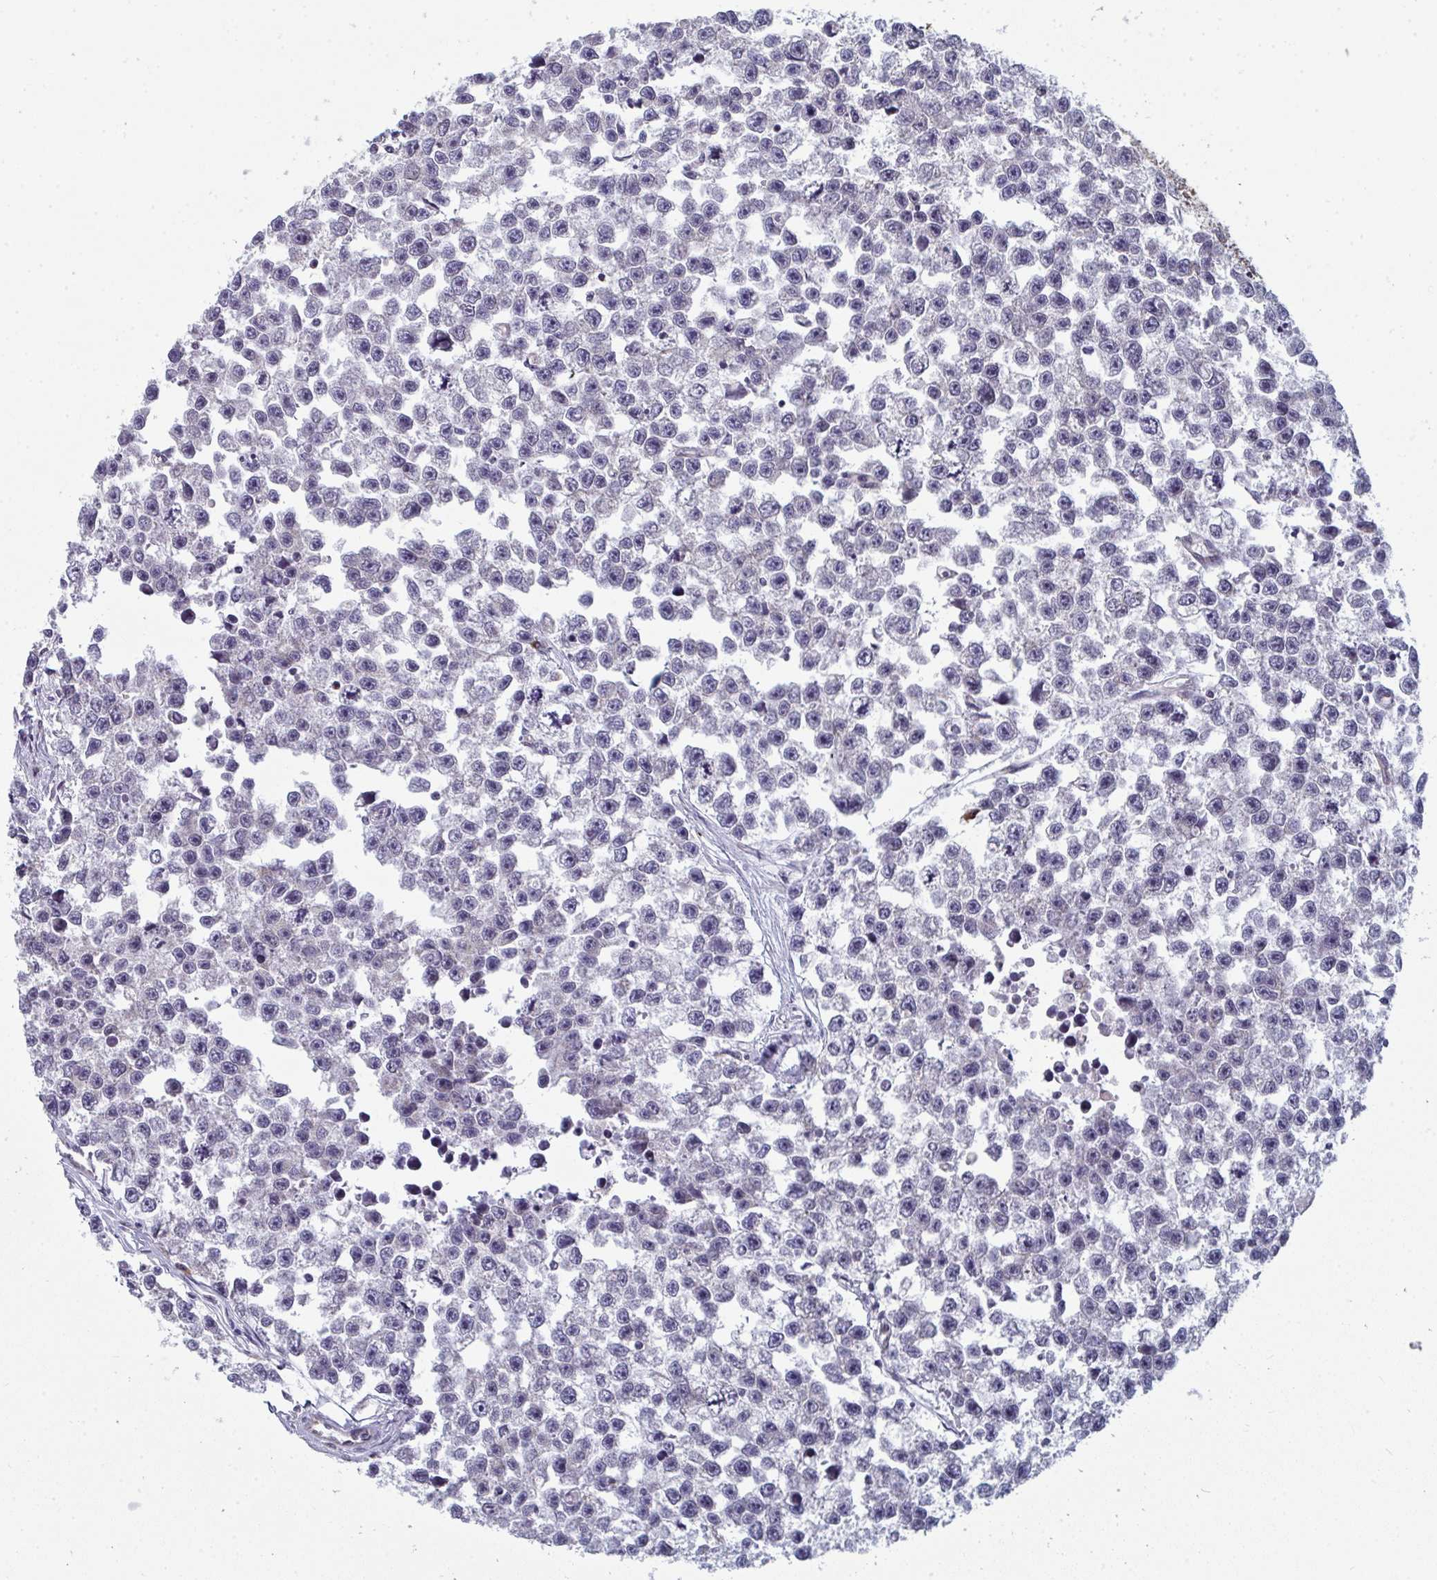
{"staining": {"intensity": "negative", "quantity": "none", "location": "none"}, "tissue": "testis cancer", "cell_type": "Tumor cells", "image_type": "cancer", "snomed": [{"axis": "morphology", "description": "Seminoma, NOS"}, {"axis": "topography", "description": "Testis"}], "caption": "The IHC image has no significant expression in tumor cells of seminoma (testis) tissue. (DAB immunohistochemistry (IHC), high magnification).", "gene": "LYSMD4", "patient": {"sex": "male", "age": 26}}